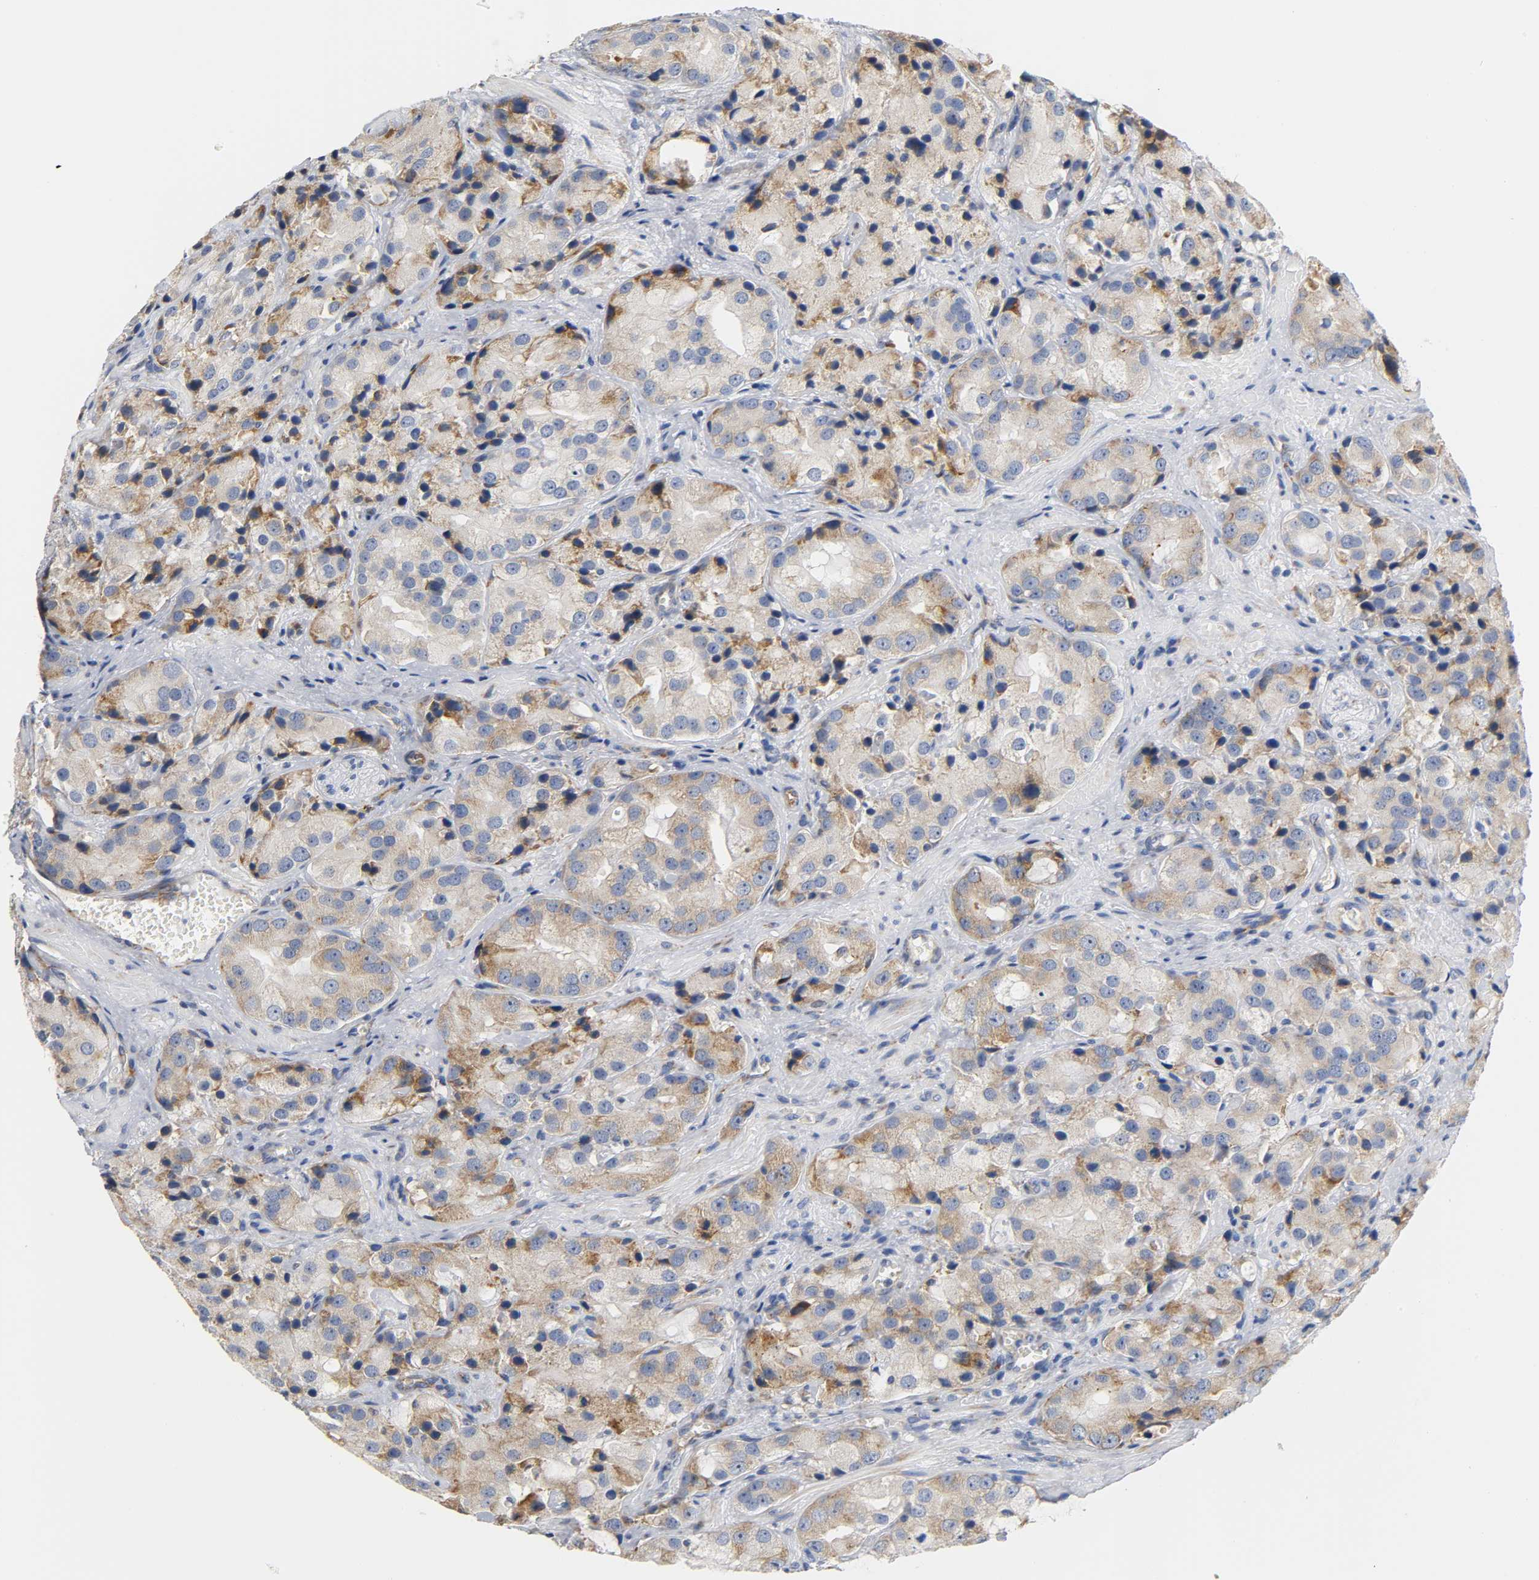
{"staining": {"intensity": "moderate", "quantity": ">75%", "location": "cytoplasmic/membranous"}, "tissue": "prostate cancer", "cell_type": "Tumor cells", "image_type": "cancer", "snomed": [{"axis": "morphology", "description": "Adenocarcinoma, High grade"}, {"axis": "topography", "description": "Prostate"}], "caption": "Prostate adenocarcinoma (high-grade) was stained to show a protein in brown. There is medium levels of moderate cytoplasmic/membranous expression in about >75% of tumor cells.", "gene": "REL", "patient": {"sex": "male", "age": 70}}